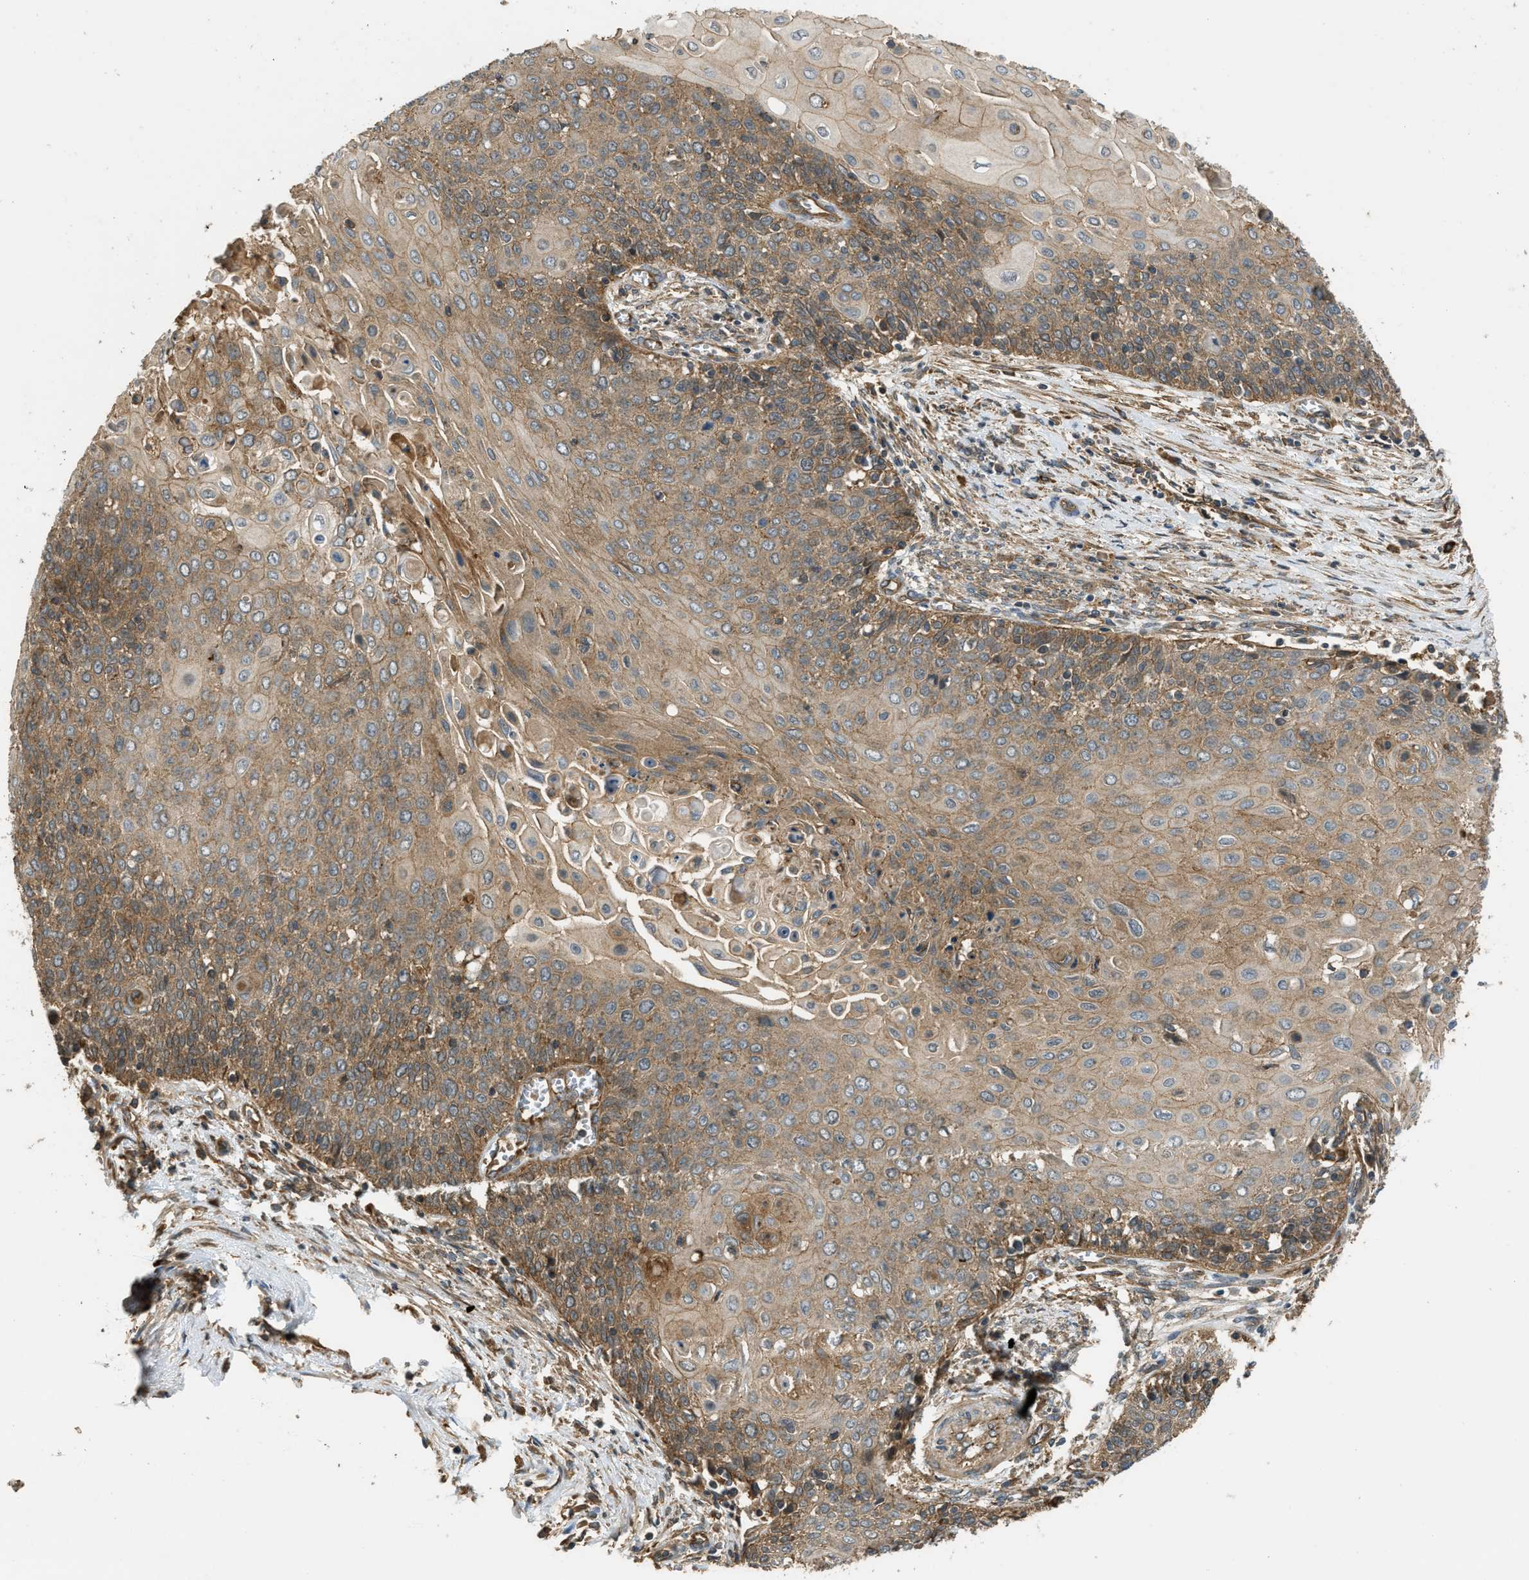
{"staining": {"intensity": "moderate", "quantity": ">75%", "location": "cytoplasmic/membranous"}, "tissue": "cervical cancer", "cell_type": "Tumor cells", "image_type": "cancer", "snomed": [{"axis": "morphology", "description": "Squamous cell carcinoma, NOS"}, {"axis": "topography", "description": "Cervix"}], "caption": "Immunohistochemical staining of cervical cancer (squamous cell carcinoma) shows medium levels of moderate cytoplasmic/membranous protein expression in approximately >75% of tumor cells. The protein is shown in brown color, while the nuclei are stained blue.", "gene": "BAG4", "patient": {"sex": "female", "age": 39}}